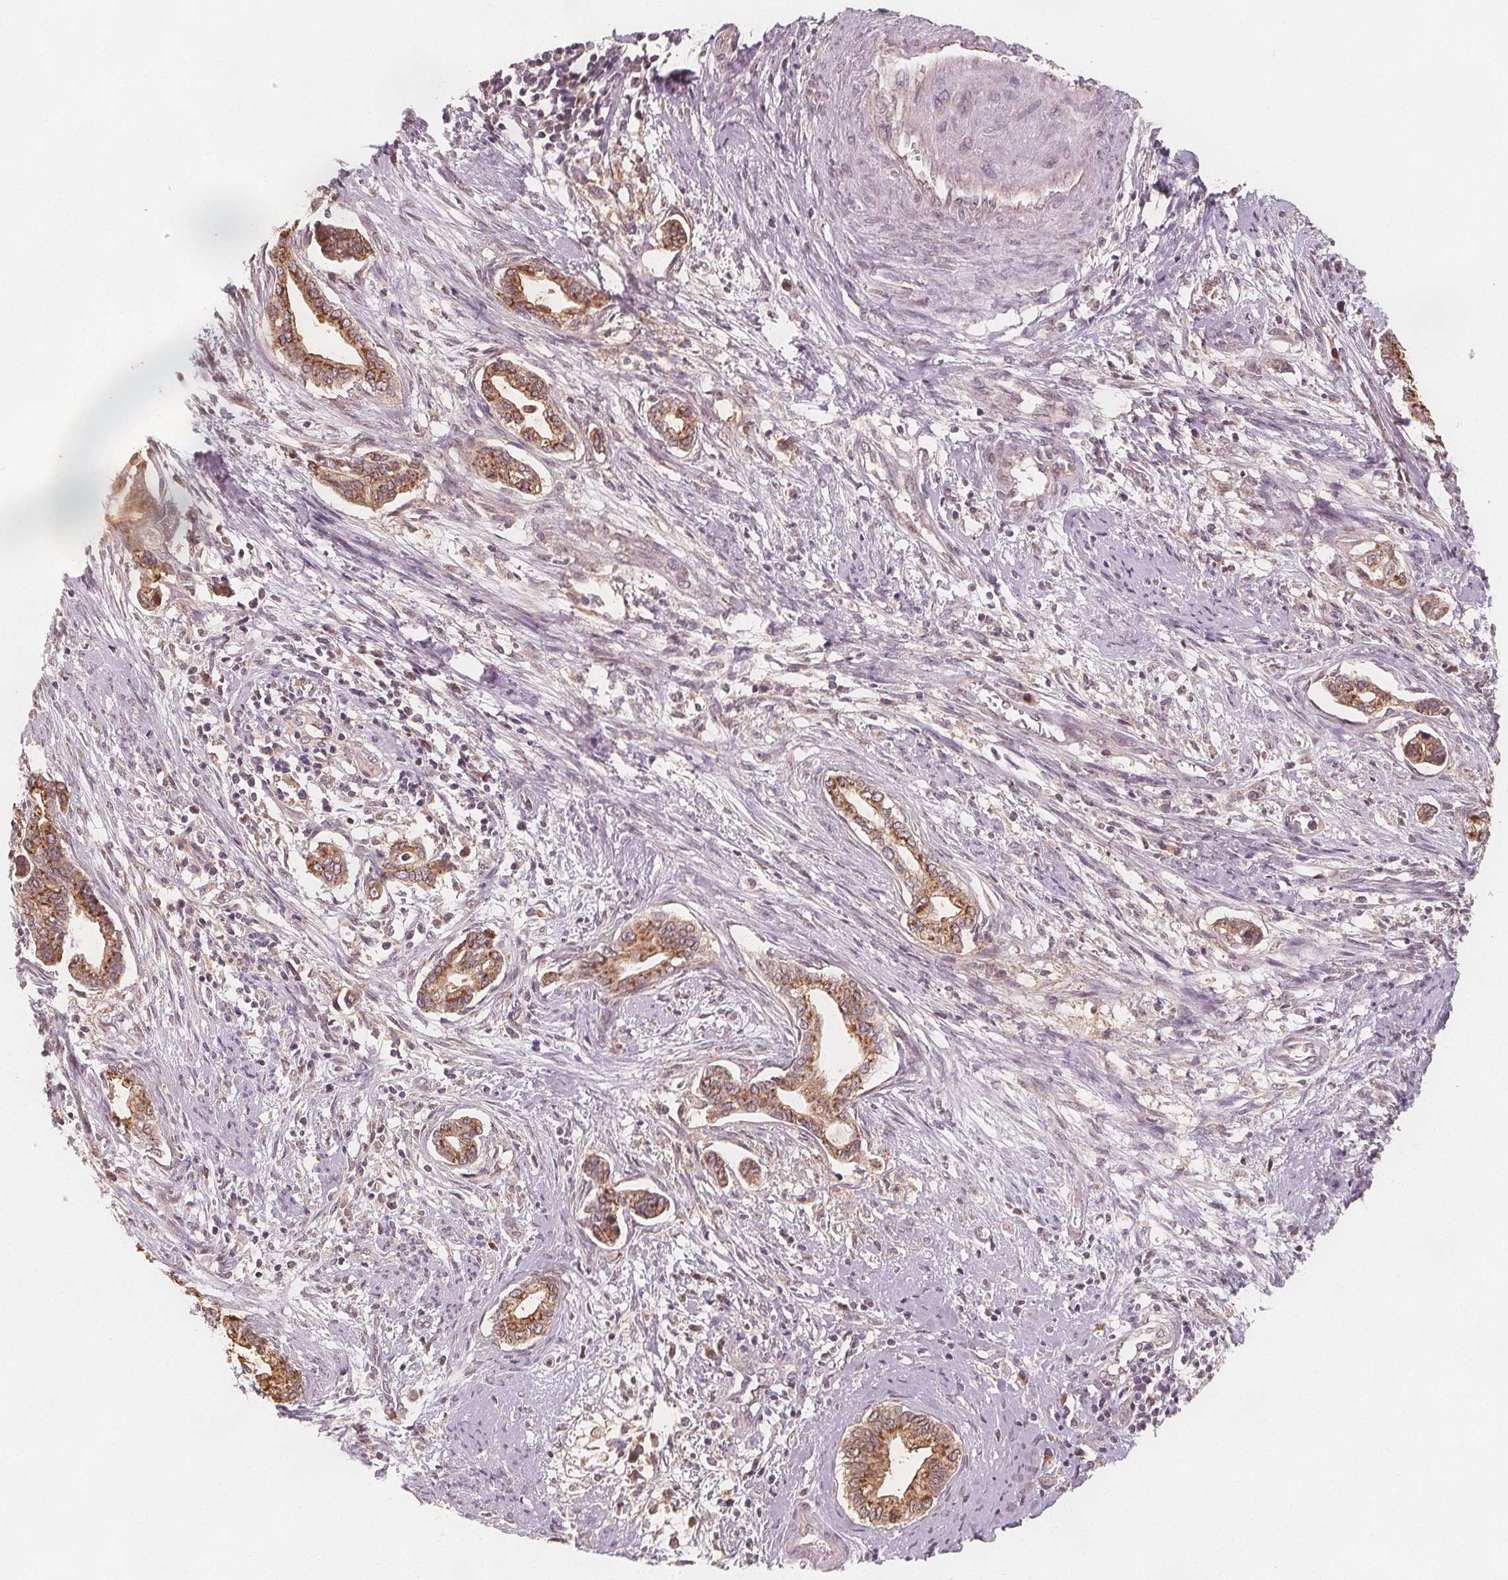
{"staining": {"intensity": "moderate", "quantity": ">75%", "location": "cytoplasmic/membranous"}, "tissue": "cervical cancer", "cell_type": "Tumor cells", "image_type": "cancer", "snomed": [{"axis": "morphology", "description": "Adenocarcinoma, NOS"}, {"axis": "topography", "description": "Cervix"}], "caption": "Cervical adenocarcinoma stained with a protein marker displays moderate staining in tumor cells.", "gene": "NCSTN", "patient": {"sex": "female", "age": 62}}